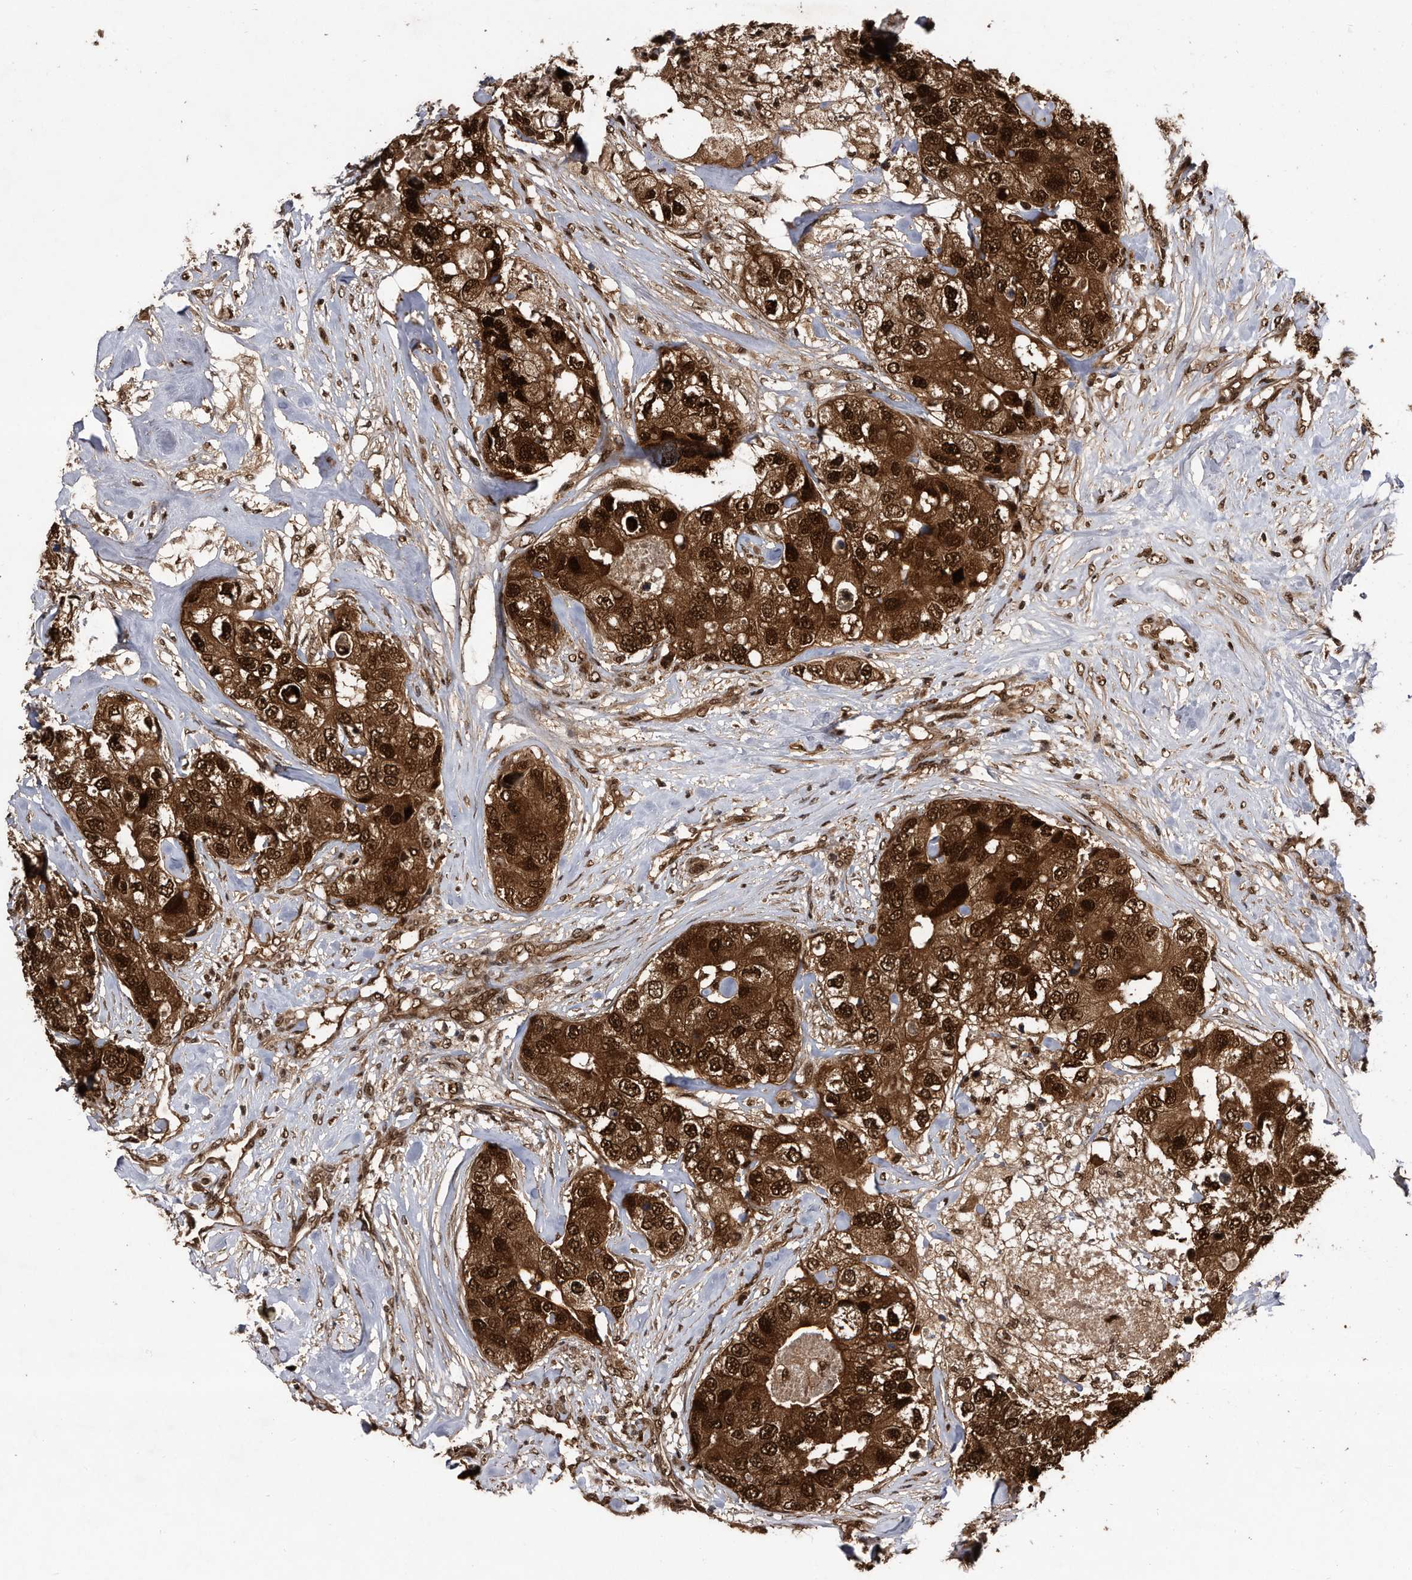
{"staining": {"intensity": "strong", "quantity": ">75%", "location": "cytoplasmic/membranous,nuclear"}, "tissue": "breast cancer", "cell_type": "Tumor cells", "image_type": "cancer", "snomed": [{"axis": "morphology", "description": "Duct carcinoma"}, {"axis": "topography", "description": "Breast"}], "caption": "Human breast cancer (infiltrating ductal carcinoma) stained for a protein (brown) exhibits strong cytoplasmic/membranous and nuclear positive staining in about >75% of tumor cells.", "gene": "RAD23B", "patient": {"sex": "female", "age": 62}}